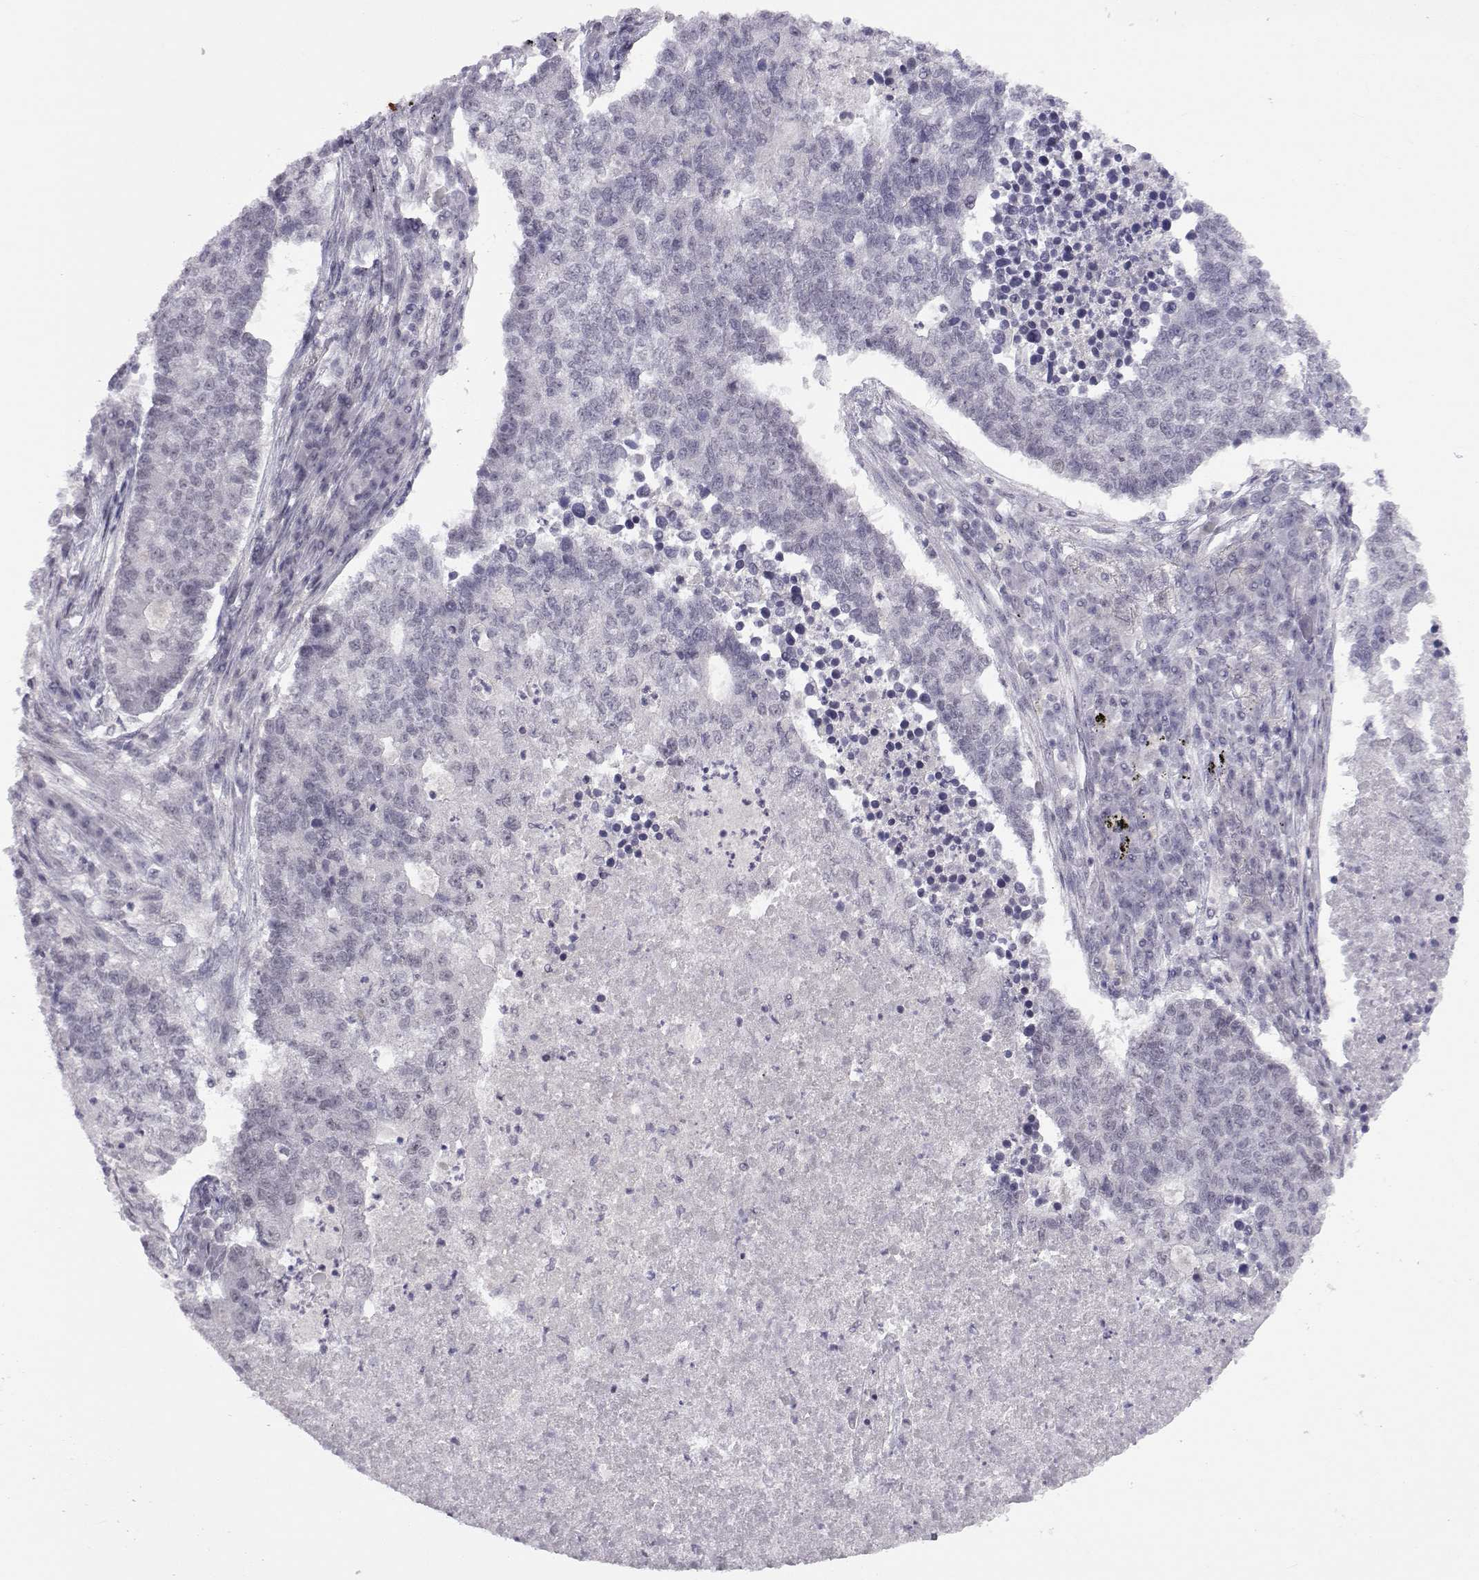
{"staining": {"intensity": "negative", "quantity": "none", "location": "none"}, "tissue": "lung cancer", "cell_type": "Tumor cells", "image_type": "cancer", "snomed": [{"axis": "morphology", "description": "Adenocarcinoma, NOS"}, {"axis": "topography", "description": "Lung"}], "caption": "Immunohistochemistry (IHC) image of neoplastic tissue: lung adenocarcinoma stained with DAB (3,3'-diaminobenzidine) displays no significant protein staining in tumor cells.", "gene": "MED26", "patient": {"sex": "male", "age": 57}}